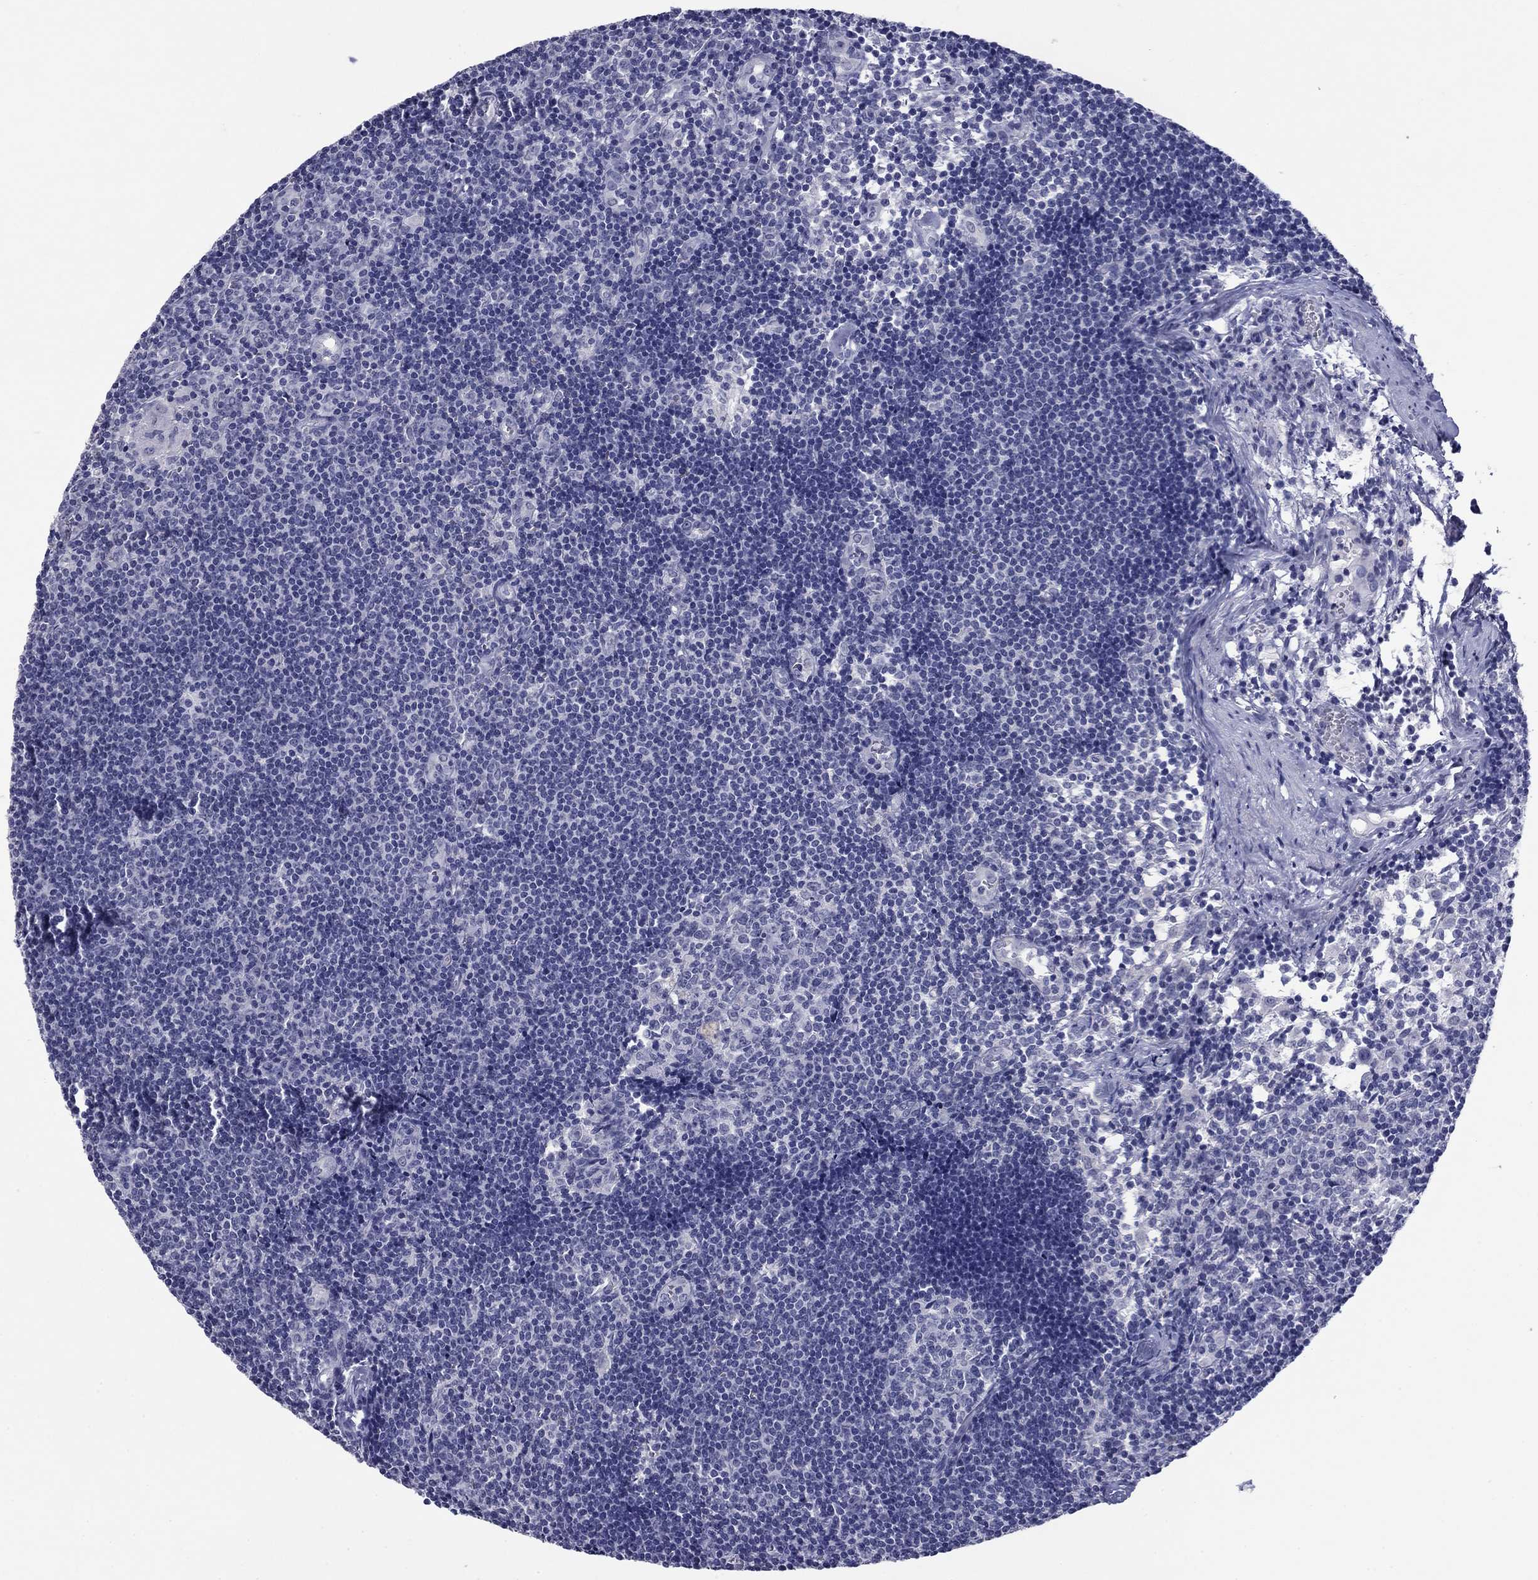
{"staining": {"intensity": "negative", "quantity": "none", "location": "none"}, "tissue": "lymph node", "cell_type": "Germinal center cells", "image_type": "normal", "snomed": [{"axis": "morphology", "description": "Normal tissue, NOS"}, {"axis": "topography", "description": "Lymph node"}], "caption": "The photomicrograph demonstrates no staining of germinal center cells in normal lymph node.", "gene": "HAO1", "patient": {"sex": "female", "age": 52}}